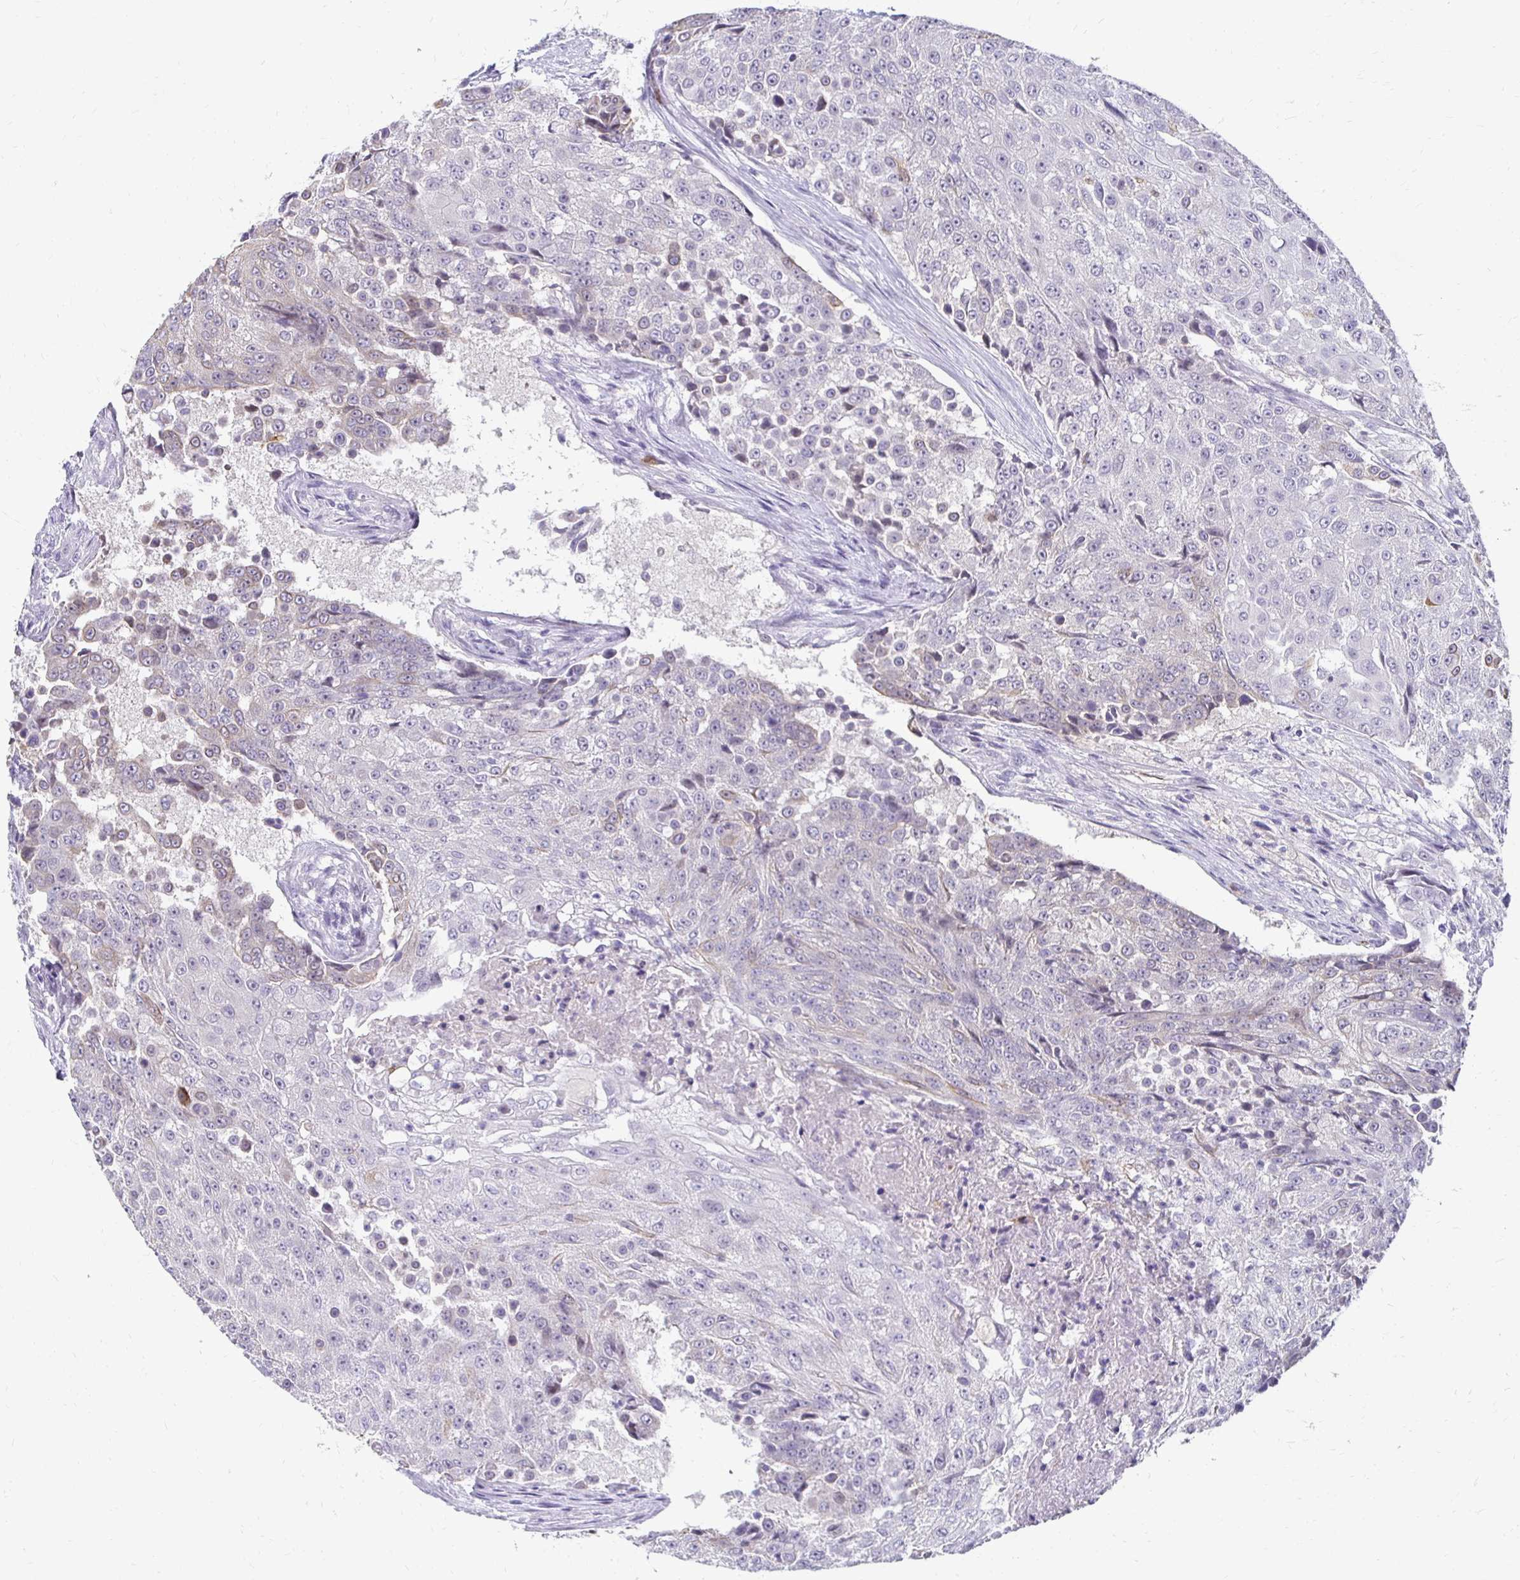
{"staining": {"intensity": "weak", "quantity": "<25%", "location": "cytoplasmic/membranous"}, "tissue": "urothelial cancer", "cell_type": "Tumor cells", "image_type": "cancer", "snomed": [{"axis": "morphology", "description": "Urothelial carcinoma, High grade"}, {"axis": "topography", "description": "Urinary bladder"}], "caption": "Image shows no significant protein positivity in tumor cells of urothelial cancer.", "gene": "PADI2", "patient": {"sex": "female", "age": 63}}